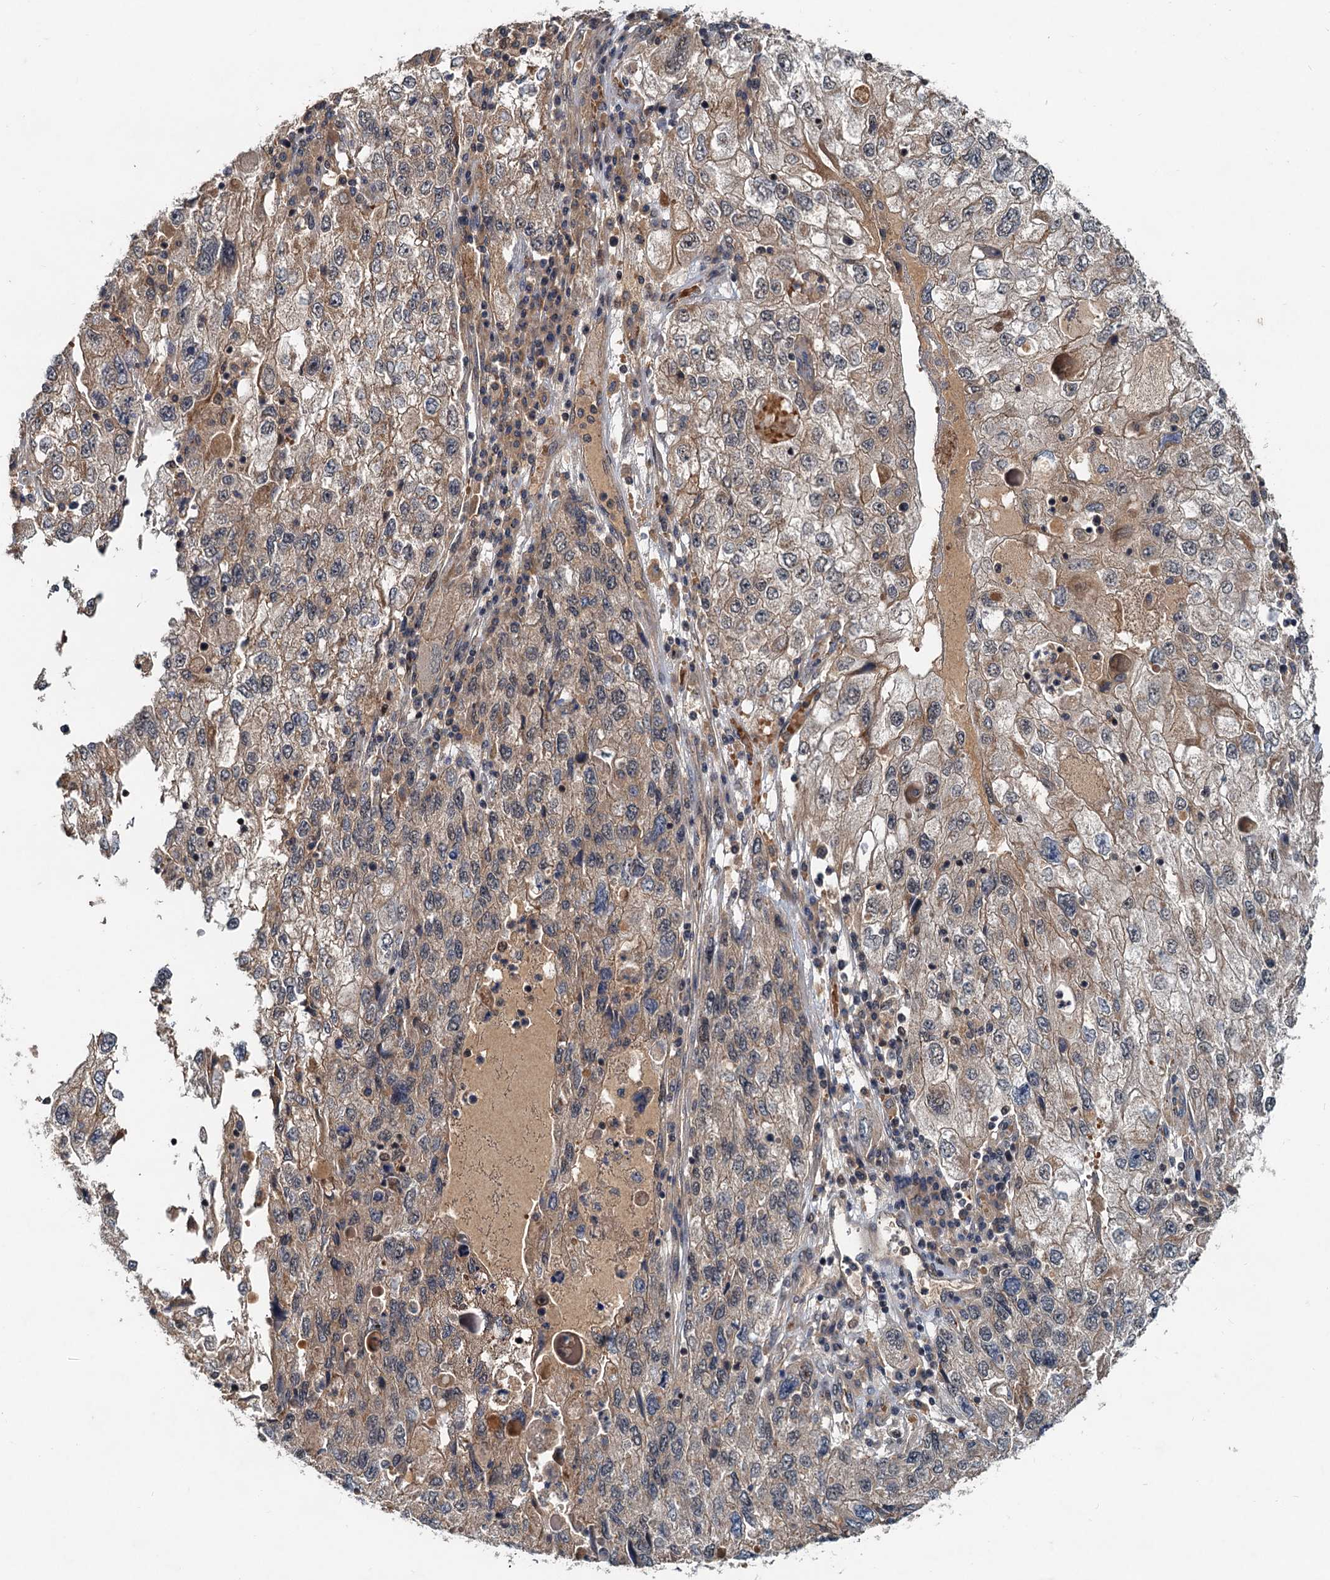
{"staining": {"intensity": "weak", "quantity": ">75%", "location": "cytoplasmic/membranous"}, "tissue": "endometrial cancer", "cell_type": "Tumor cells", "image_type": "cancer", "snomed": [{"axis": "morphology", "description": "Adenocarcinoma, NOS"}, {"axis": "topography", "description": "Endometrium"}], "caption": "The micrograph exhibits staining of endometrial adenocarcinoma, revealing weak cytoplasmic/membranous protein positivity (brown color) within tumor cells. (DAB (3,3'-diaminobenzidine) IHC with brightfield microscopy, high magnification).", "gene": "CEP68", "patient": {"sex": "female", "age": 49}}